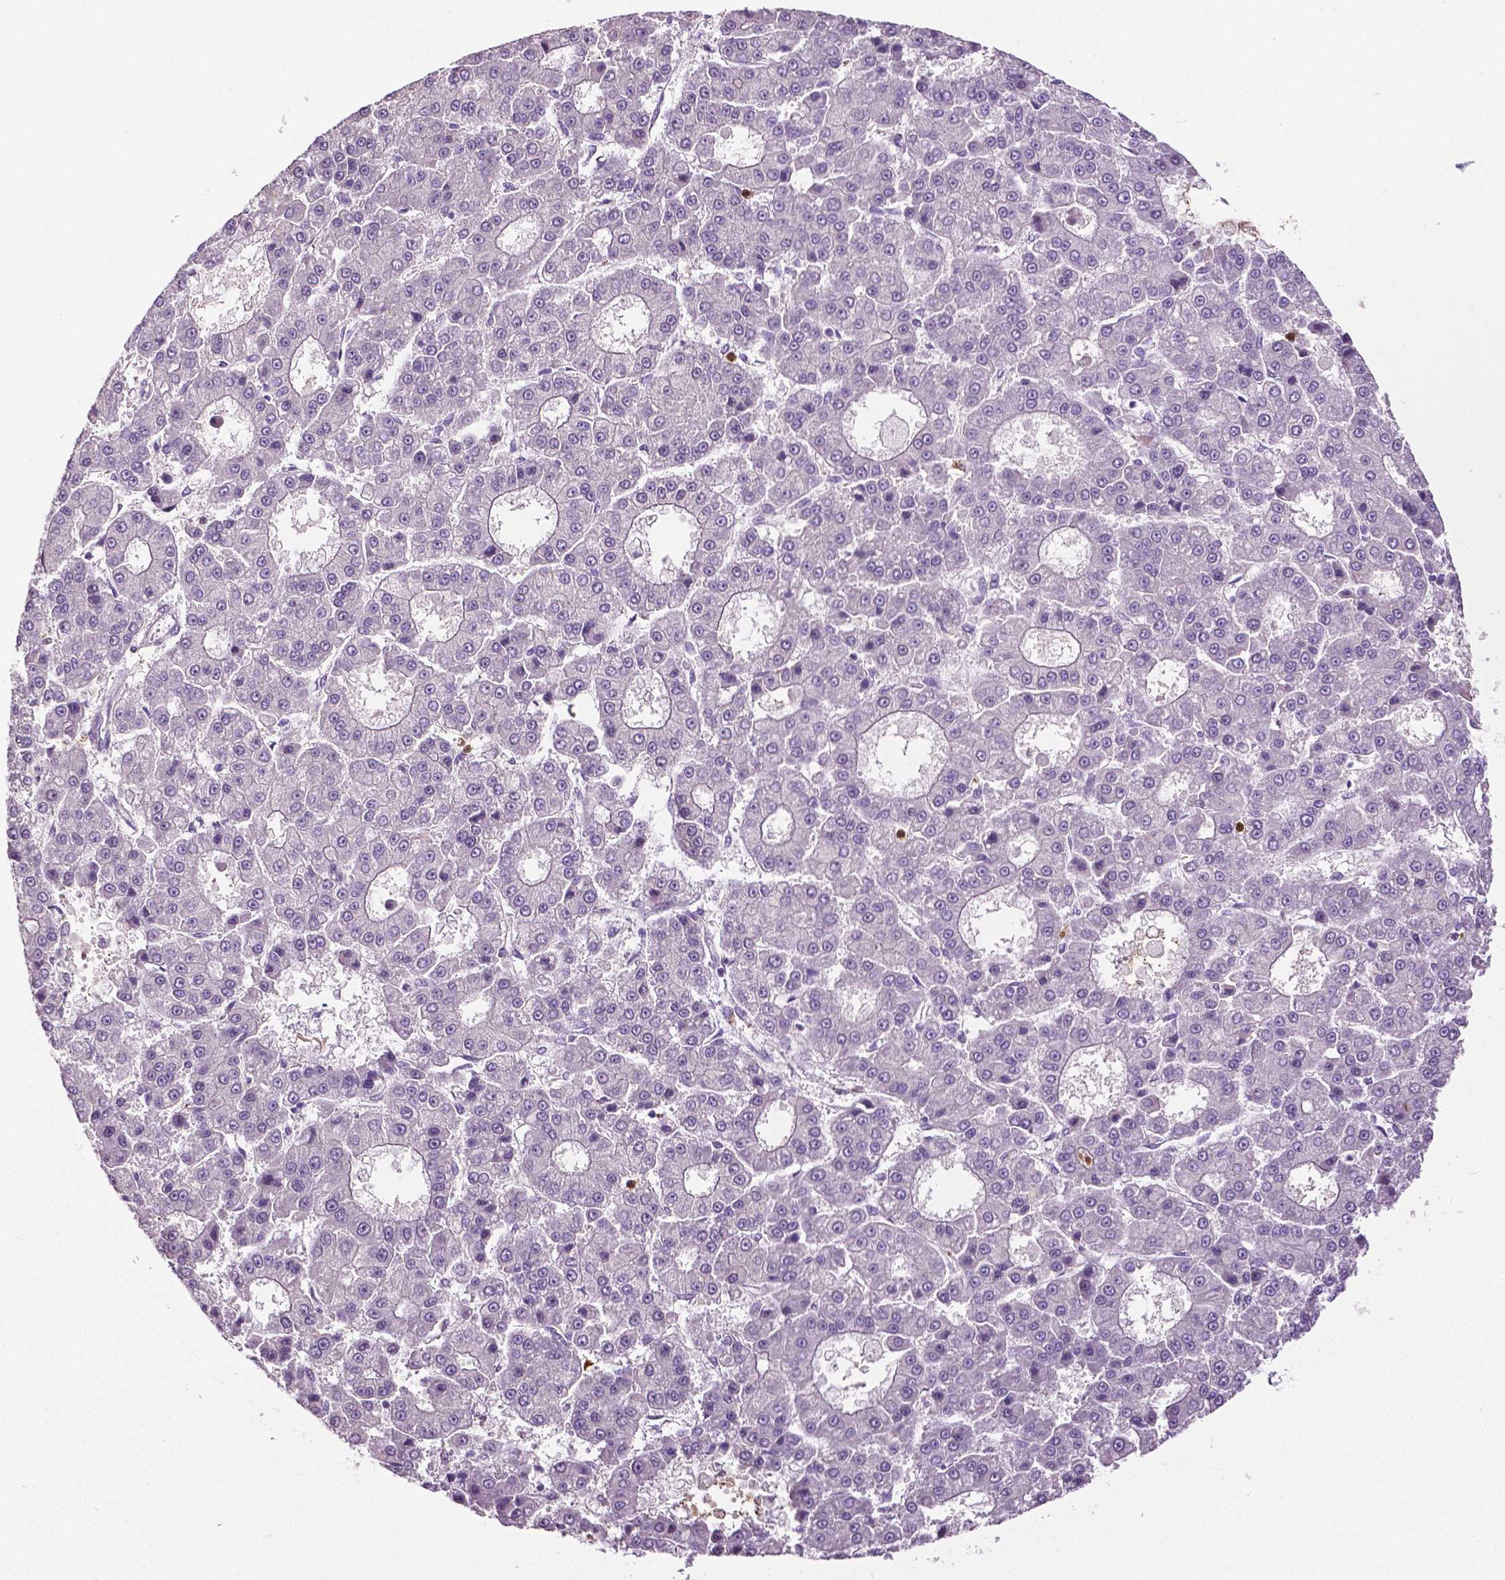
{"staining": {"intensity": "negative", "quantity": "none", "location": "none"}, "tissue": "liver cancer", "cell_type": "Tumor cells", "image_type": "cancer", "snomed": [{"axis": "morphology", "description": "Carcinoma, Hepatocellular, NOS"}, {"axis": "topography", "description": "Liver"}], "caption": "Image shows no protein expression in tumor cells of hepatocellular carcinoma (liver) tissue.", "gene": "PTPN5", "patient": {"sex": "male", "age": 70}}